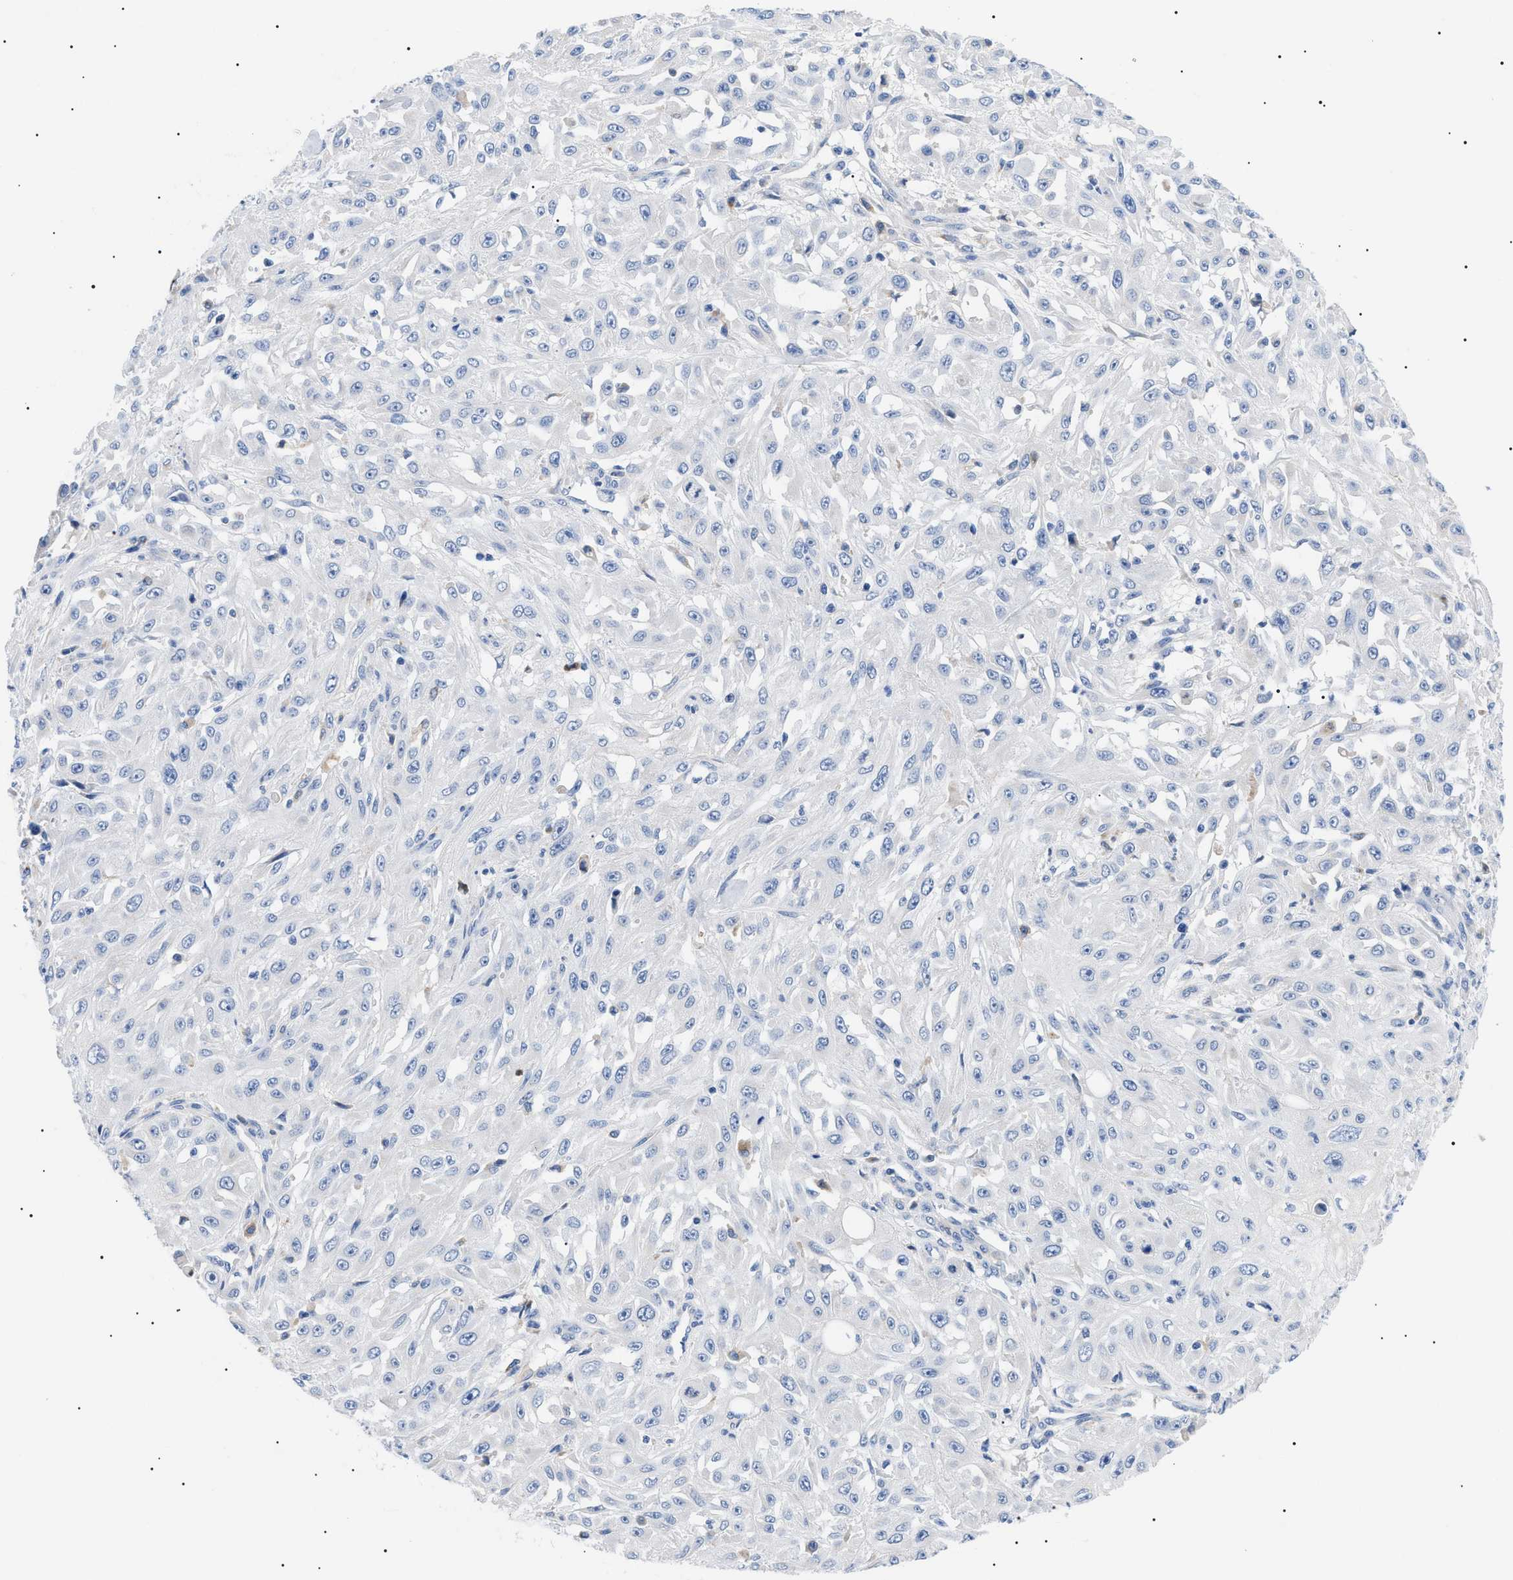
{"staining": {"intensity": "negative", "quantity": "none", "location": "none"}, "tissue": "skin cancer", "cell_type": "Tumor cells", "image_type": "cancer", "snomed": [{"axis": "morphology", "description": "Squamous cell carcinoma, NOS"}, {"axis": "morphology", "description": "Squamous cell carcinoma, metastatic, NOS"}, {"axis": "topography", "description": "Skin"}, {"axis": "topography", "description": "Lymph node"}], "caption": "Skin squamous cell carcinoma stained for a protein using IHC demonstrates no positivity tumor cells.", "gene": "ACKR1", "patient": {"sex": "male", "age": 75}}